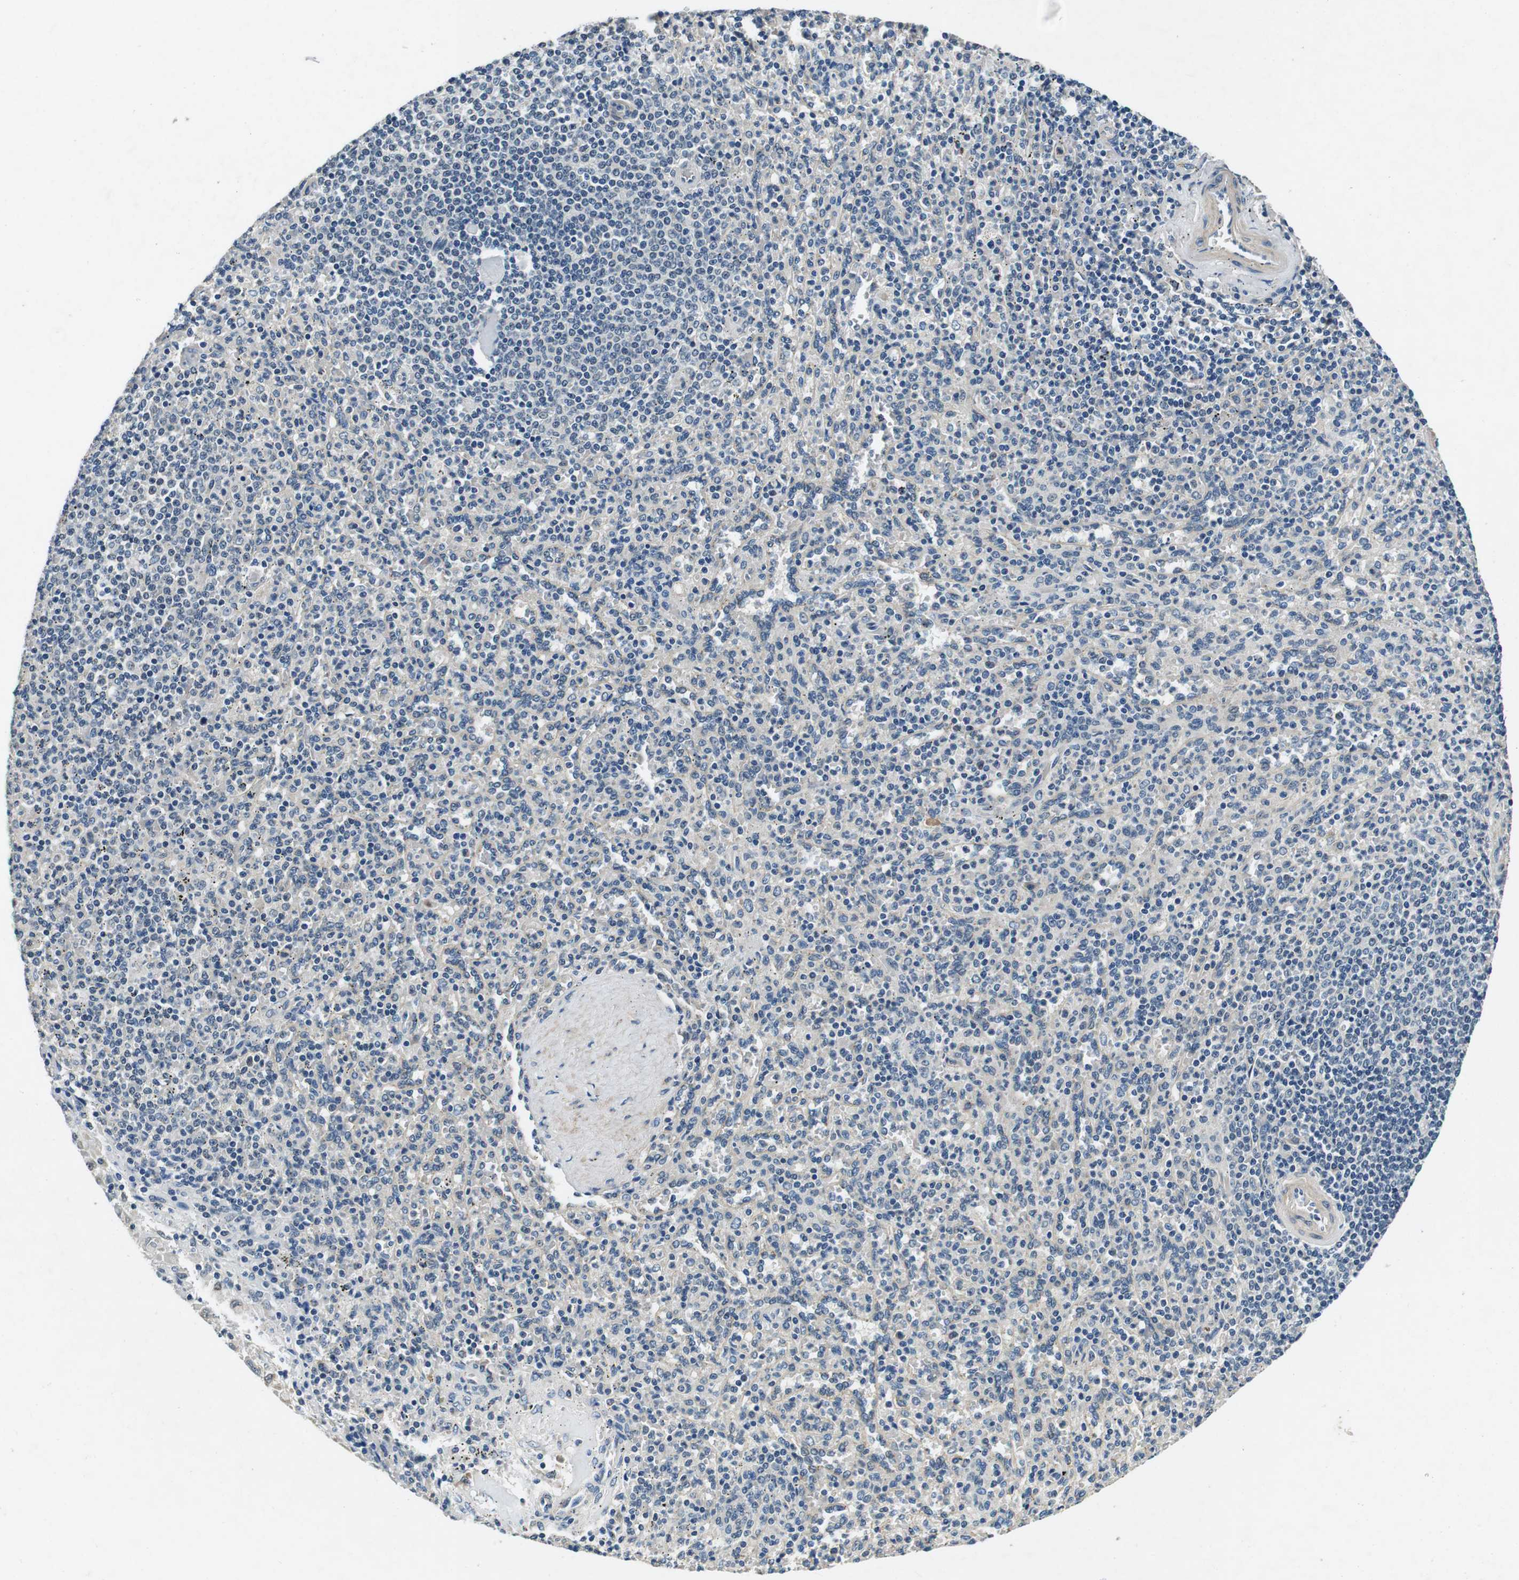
{"staining": {"intensity": "negative", "quantity": "none", "location": "none"}, "tissue": "spleen", "cell_type": "Cells in red pulp", "image_type": "normal", "snomed": [{"axis": "morphology", "description": "Normal tissue, NOS"}, {"axis": "topography", "description": "Spleen"}], "caption": "An image of spleen stained for a protein displays no brown staining in cells in red pulp.", "gene": "DTNA", "patient": {"sex": "male", "age": 36}}